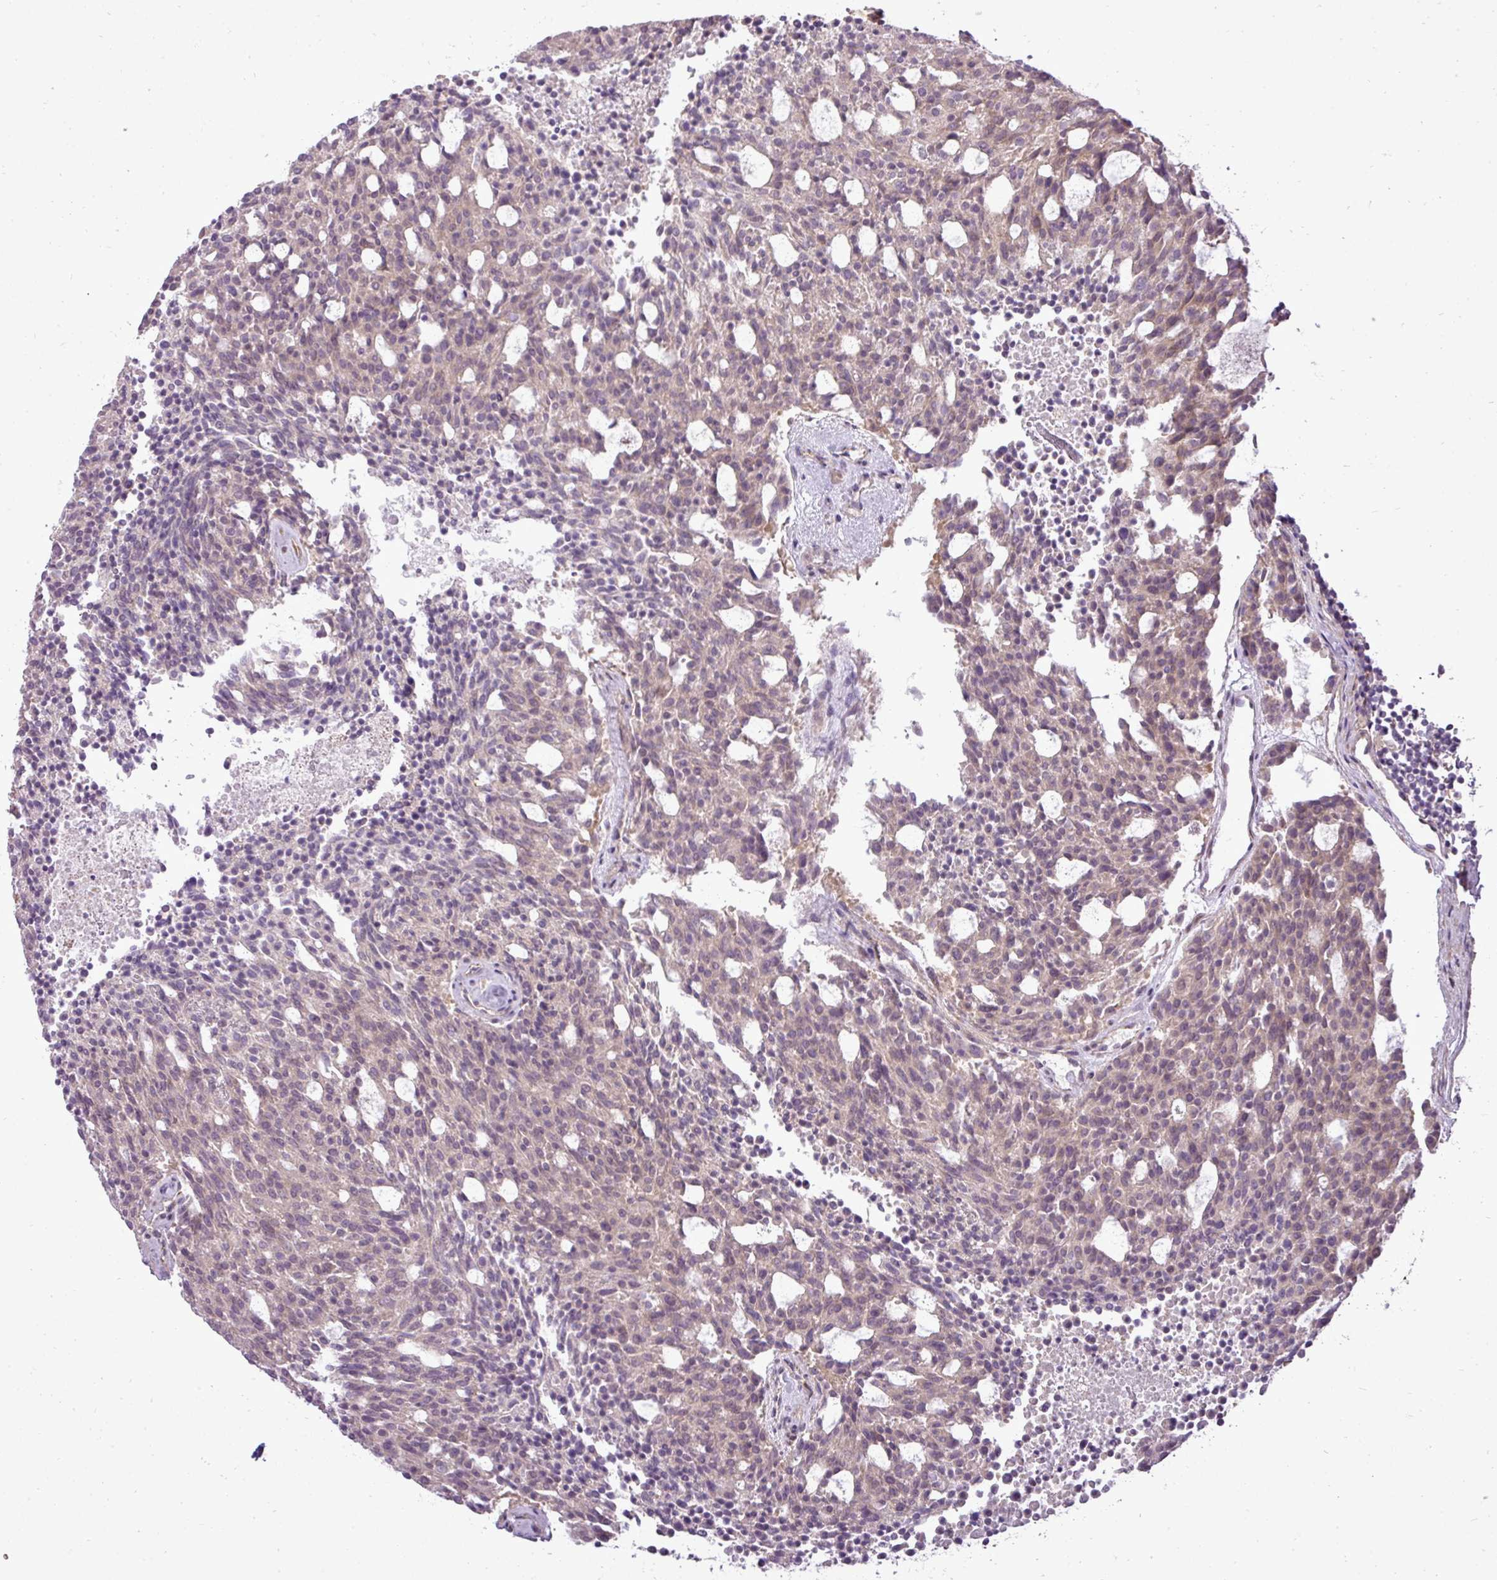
{"staining": {"intensity": "weak", "quantity": "25%-75%", "location": "cytoplasmic/membranous"}, "tissue": "carcinoid", "cell_type": "Tumor cells", "image_type": "cancer", "snomed": [{"axis": "morphology", "description": "Carcinoid, malignant, NOS"}, {"axis": "topography", "description": "Pancreas"}], "caption": "Carcinoid tissue reveals weak cytoplasmic/membranous positivity in approximately 25%-75% of tumor cells, visualized by immunohistochemistry.", "gene": "PDRG1", "patient": {"sex": "female", "age": 54}}